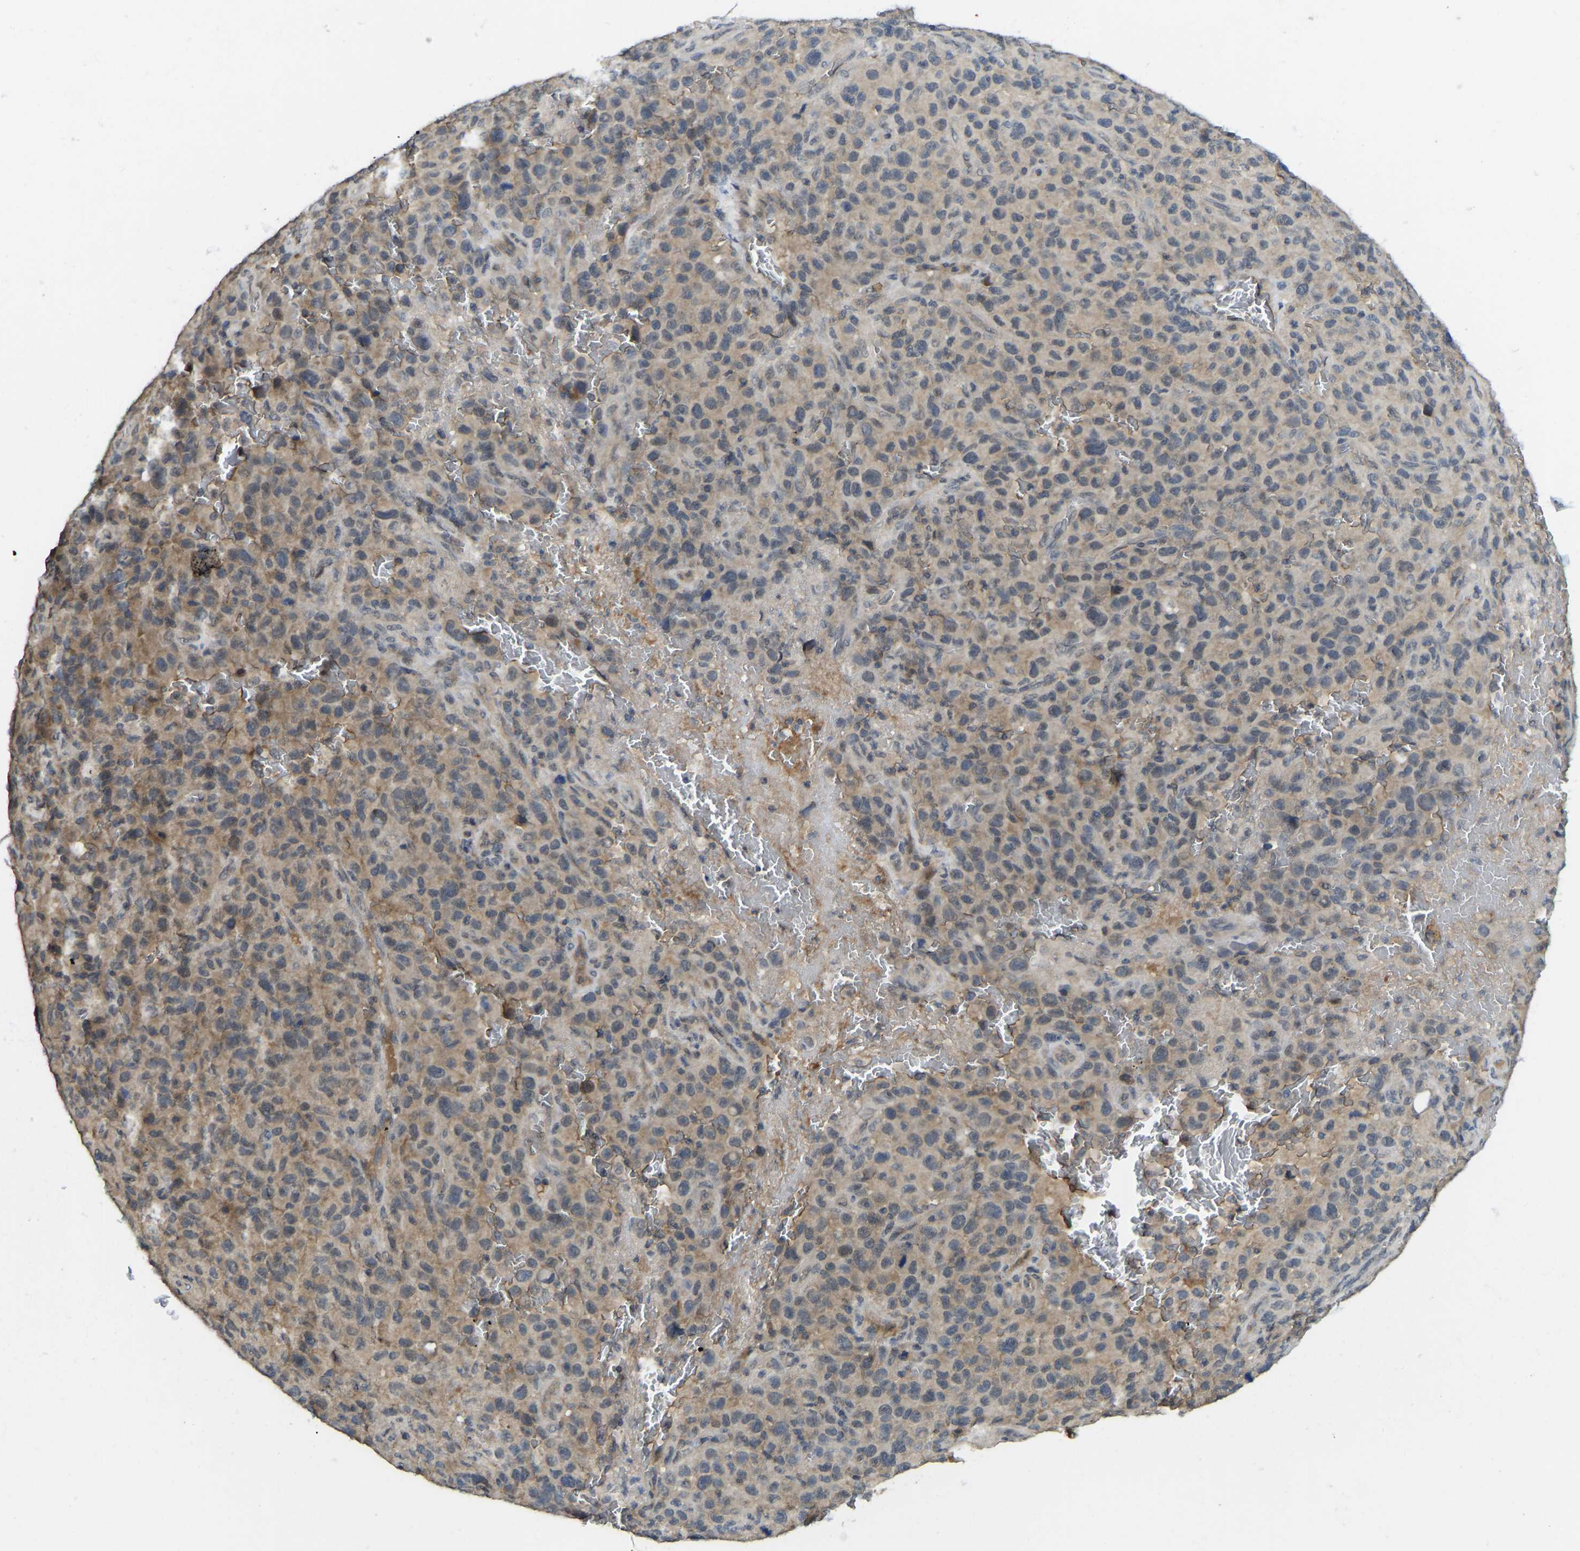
{"staining": {"intensity": "weak", "quantity": ">75%", "location": "cytoplasmic/membranous"}, "tissue": "melanoma", "cell_type": "Tumor cells", "image_type": "cancer", "snomed": [{"axis": "morphology", "description": "Malignant melanoma, NOS"}, {"axis": "topography", "description": "Skin"}], "caption": "The histopathology image displays a brown stain indicating the presence of a protein in the cytoplasmic/membranous of tumor cells in malignant melanoma. Immunohistochemistry stains the protein in brown and the nuclei are stained blue.", "gene": "NDRG3", "patient": {"sex": "female", "age": 82}}